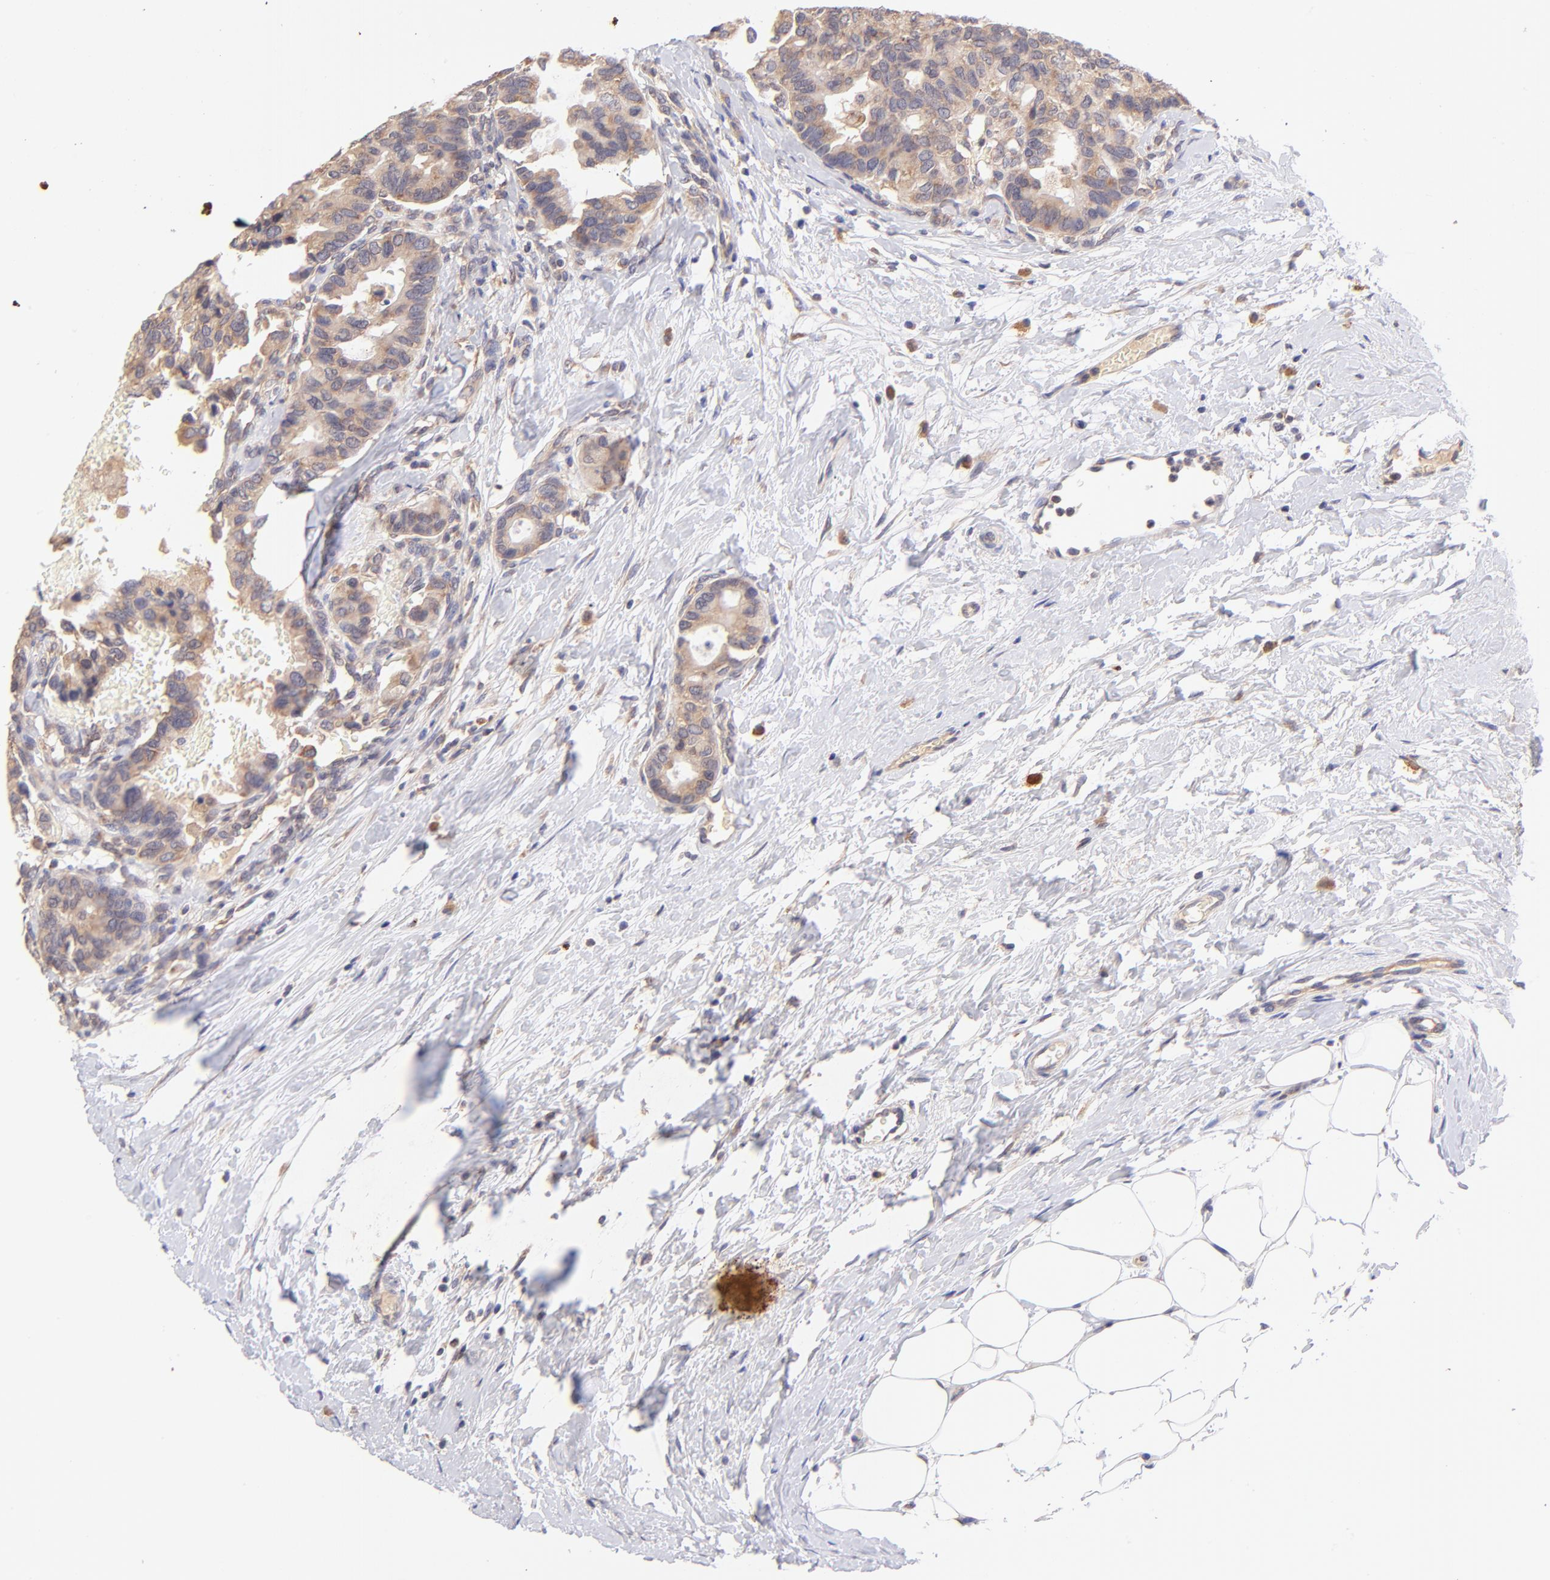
{"staining": {"intensity": "moderate", "quantity": ">75%", "location": "cytoplasmic/membranous"}, "tissue": "breast cancer", "cell_type": "Tumor cells", "image_type": "cancer", "snomed": [{"axis": "morphology", "description": "Duct carcinoma"}, {"axis": "topography", "description": "Breast"}], "caption": "Breast cancer tissue demonstrates moderate cytoplasmic/membranous positivity in approximately >75% of tumor cells", "gene": "RPL11", "patient": {"sex": "female", "age": 69}}